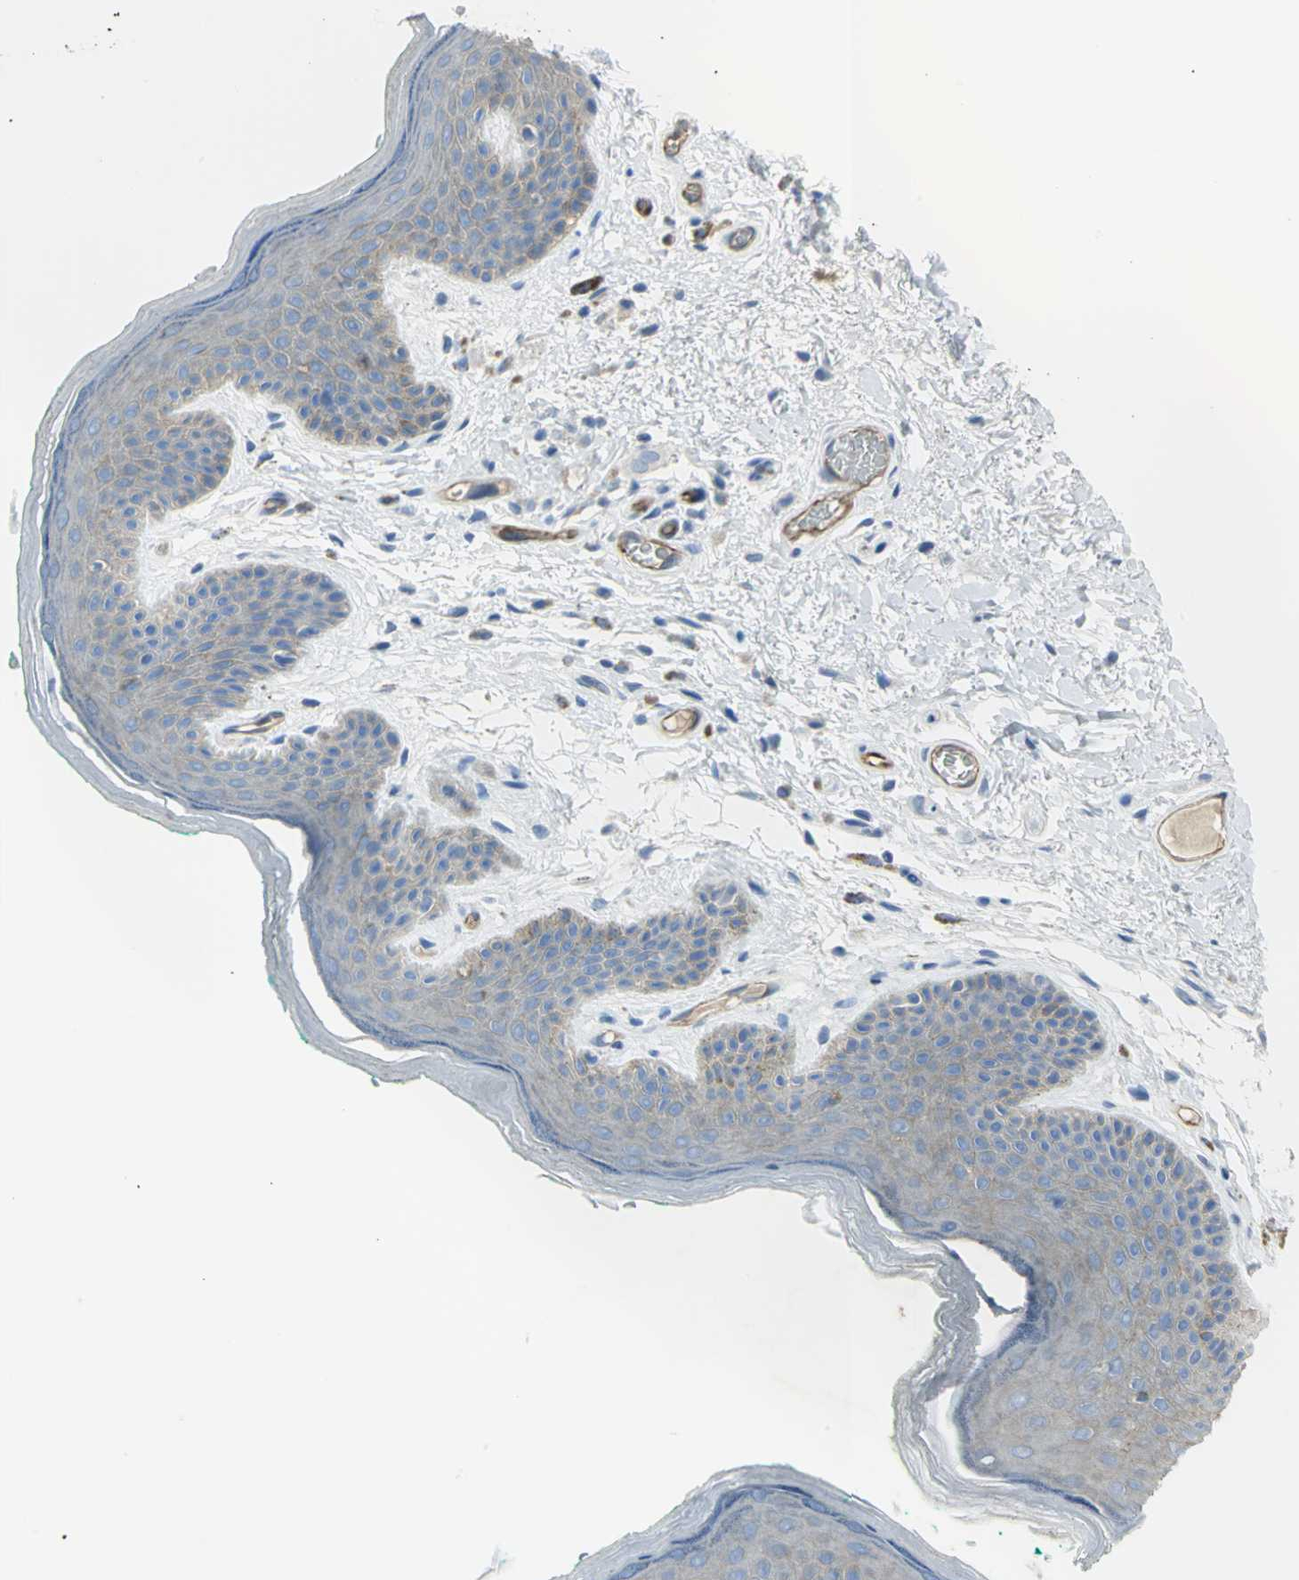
{"staining": {"intensity": "weak", "quantity": ">75%", "location": "cytoplasmic/membranous"}, "tissue": "skin", "cell_type": "Epidermal cells", "image_type": "normal", "snomed": [{"axis": "morphology", "description": "Normal tissue, NOS"}, {"axis": "topography", "description": "Anal"}], "caption": "An immunohistochemistry image of unremarkable tissue is shown. Protein staining in brown highlights weak cytoplasmic/membranous positivity in skin within epidermal cells.", "gene": "FLNB", "patient": {"sex": "male", "age": 74}}